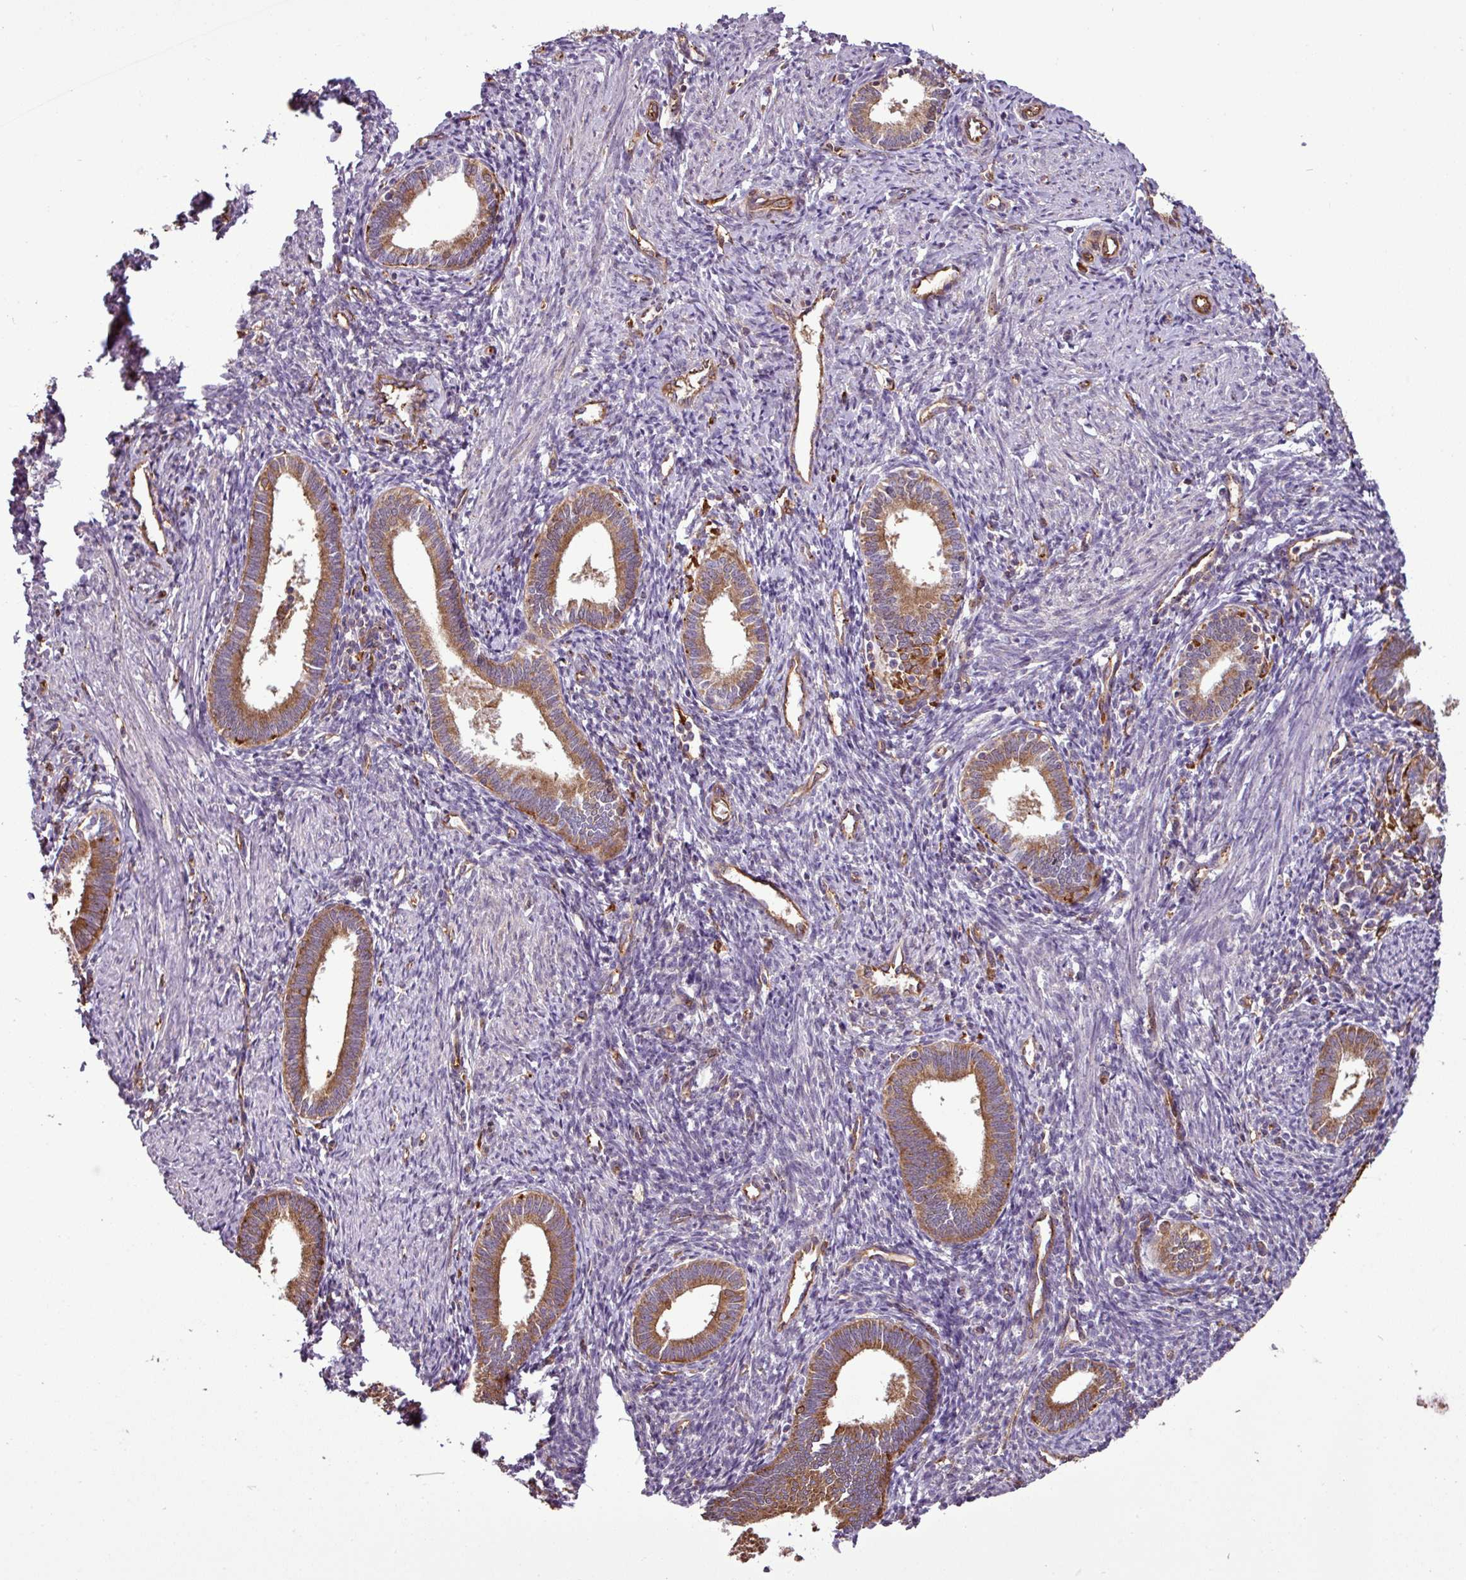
{"staining": {"intensity": "negative", "quantity": "none", "location": "none"}, "tissue": "endometrium", "cell_type": "Cells in endometrial stroma", "image_type": "normal", "snomed": [{"axis": "morphology", "description": "Normal tissue, NOS"}, {"axis": "topography", "description": "Endometrium"}], "caption": "Immunohistochemistry (IHC) image of unremarkable endometrium stained for a protein (brown), which displays no expression in cells in endometrial stroma. (Brightfield microscopy of DAB (3,3'-diaminobenzidine) immunohistochemistry at high magnification).", "gene": "PACSIN2", "patient": {"sex": "female", "age": 41}}